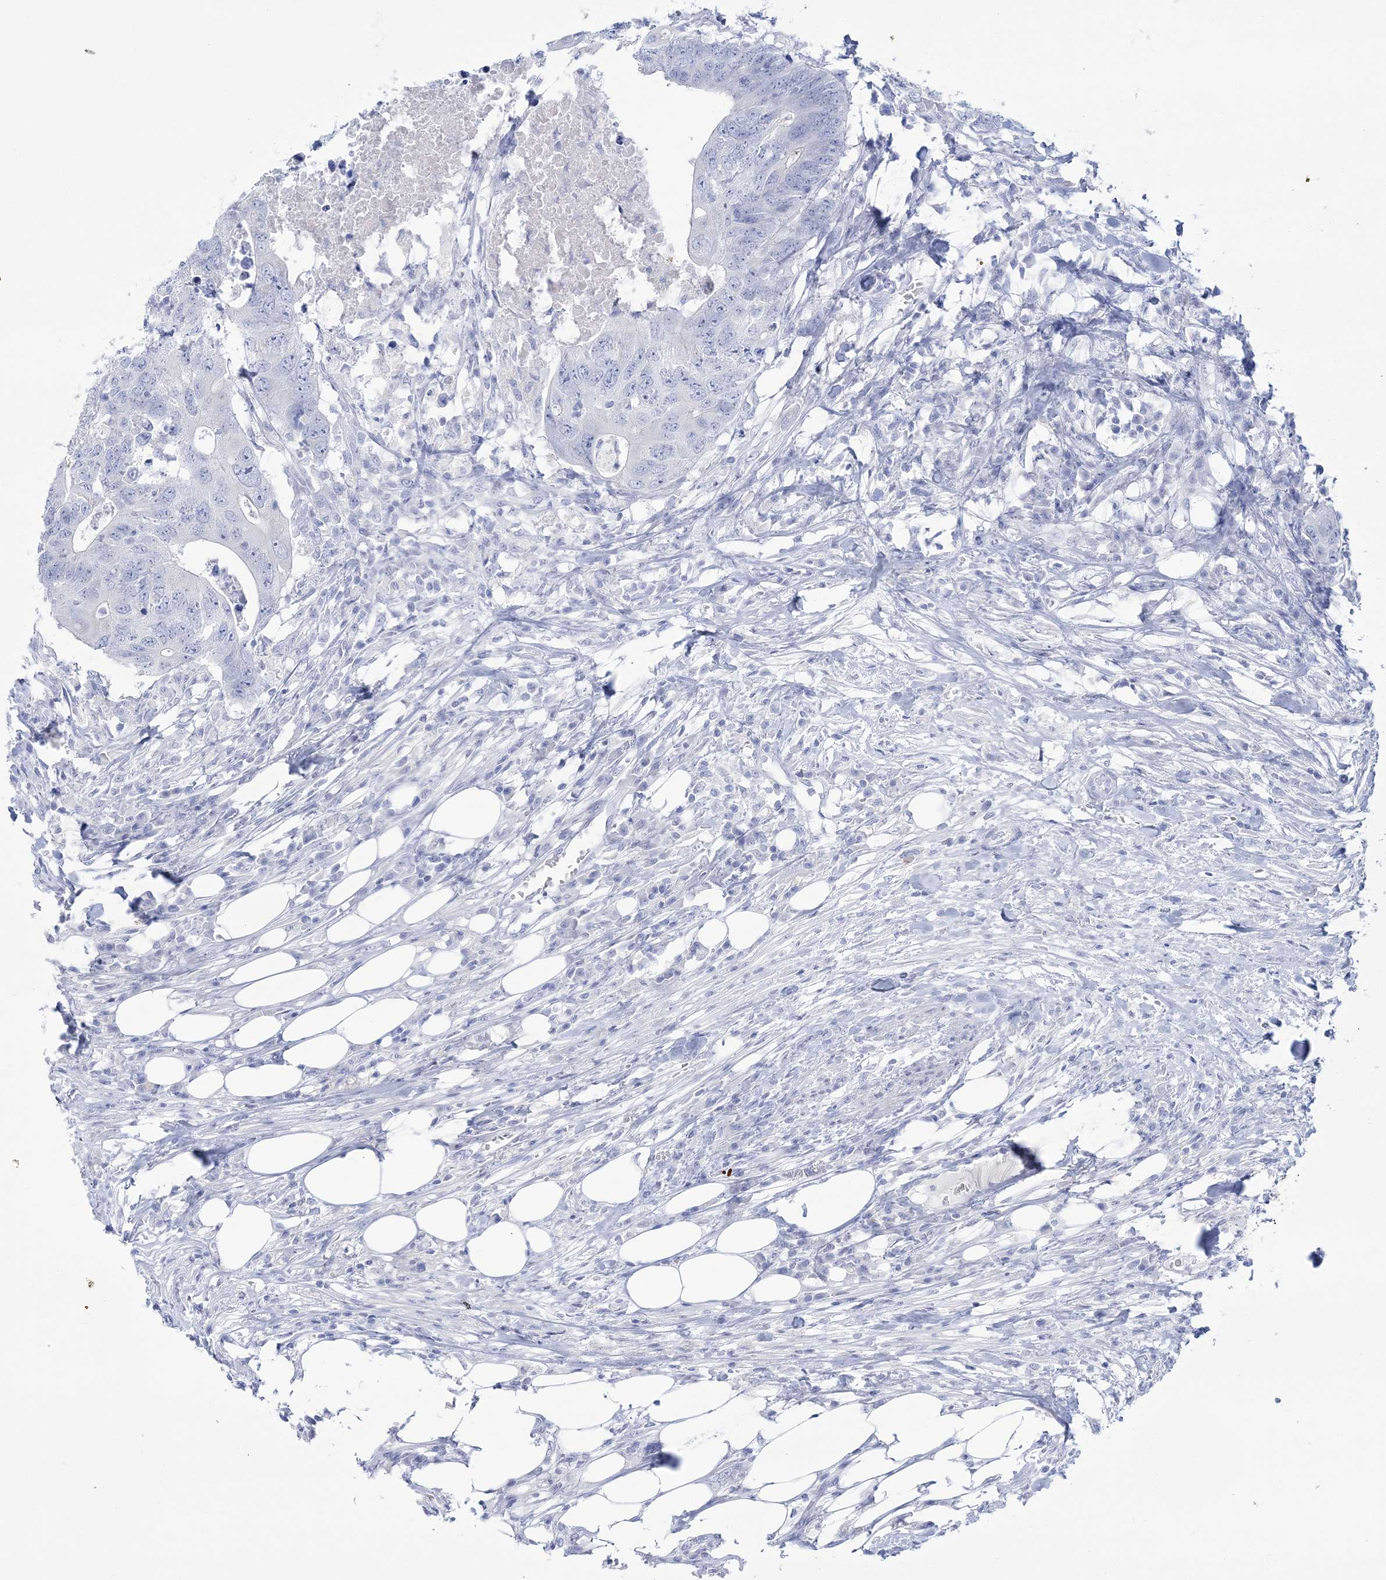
{"staining": {"intensity": "negative", "quantity": "none", "location": "none"}, "tissue": "colorectal cancer", "cell_type": "Tumor cells", "image_type": "cancer", "snomed": [{"axis": "morphology", "description": "Adenocarcinoma, NOS"}, {"axis": "topography", "description": "Colon"}], "caption": "Immunohistochemical staining of adenocarcinoma (colorectal) demonstrates no significant expression in tumor cells.", "gene": "RBP2", "patient": {"sex": "male", "age": 71}}